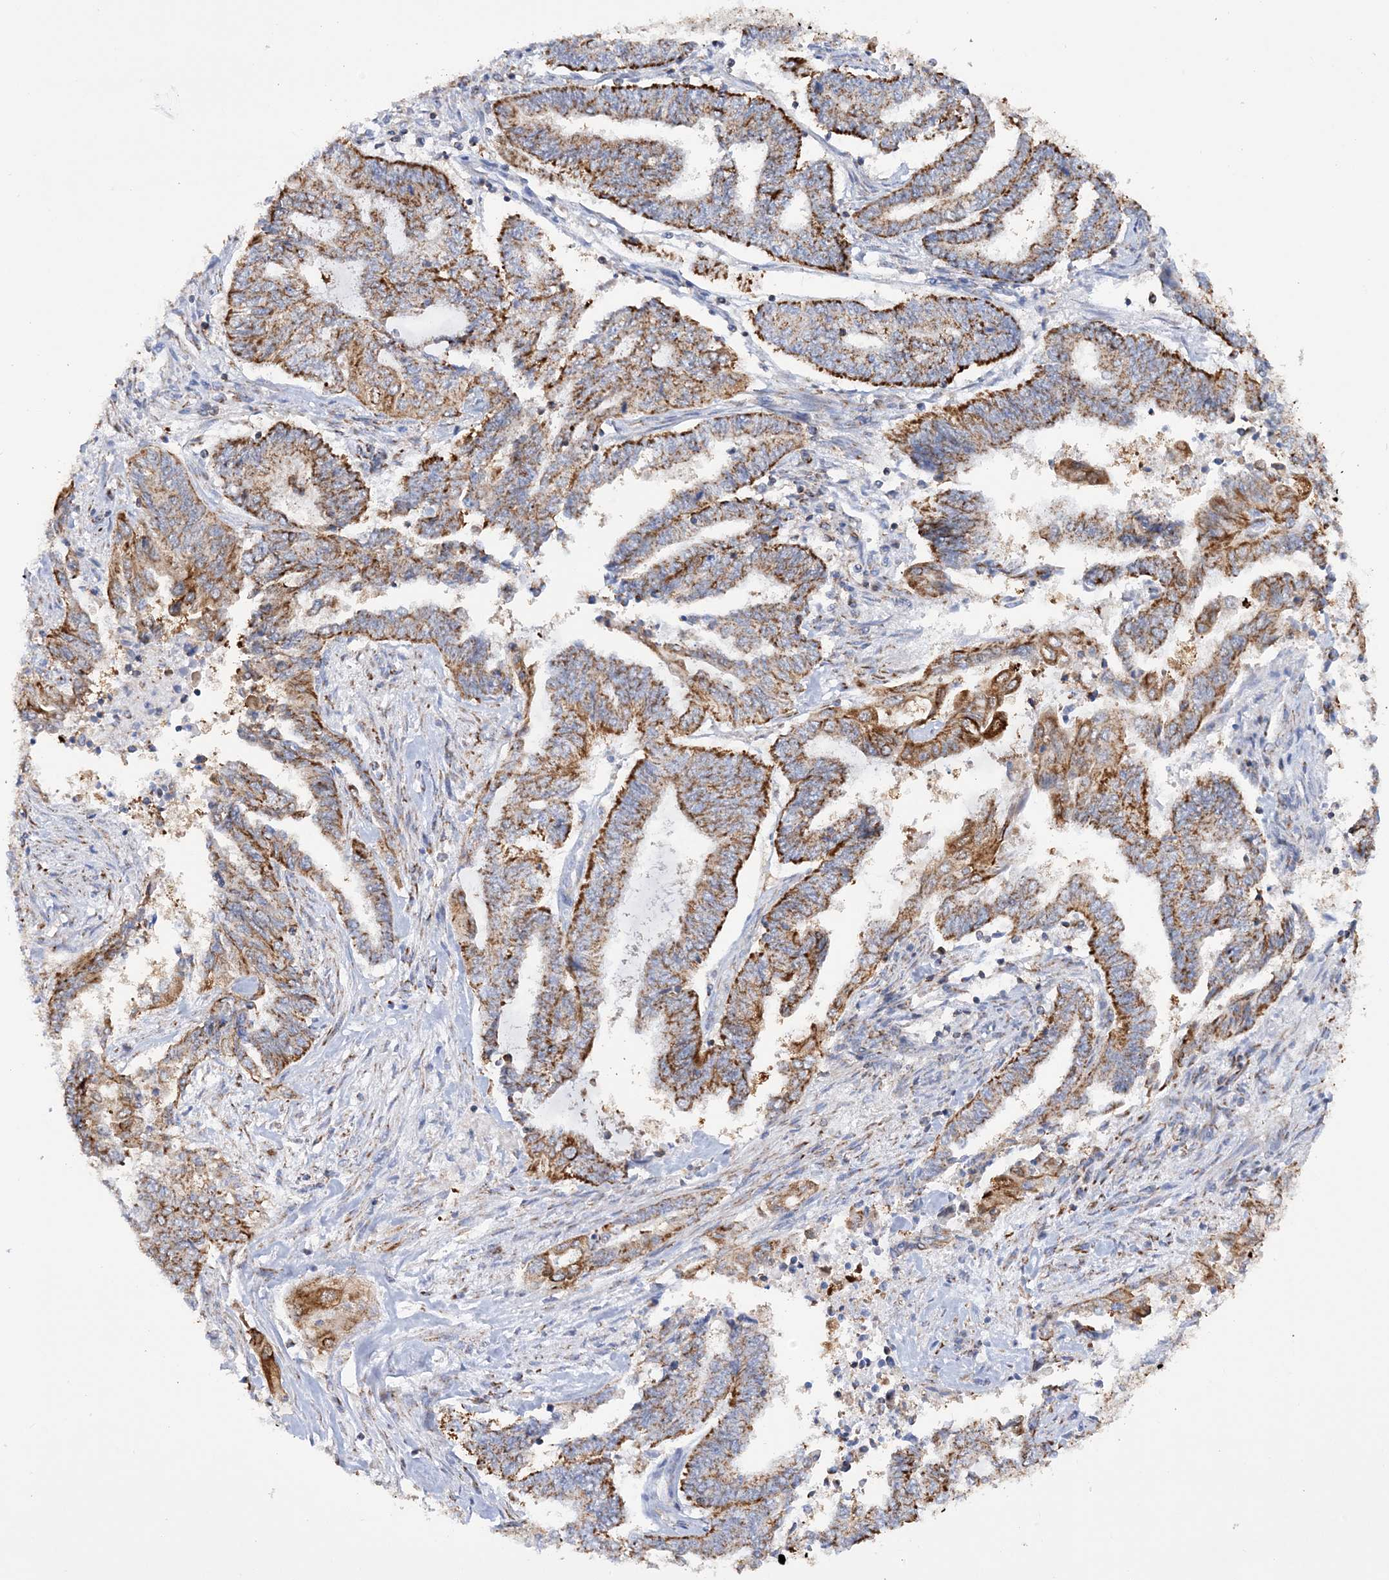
{"staining": {"intensity": "moderate", "quantity": ">75%", "location": "cytoplasmic/membranous"}, "tissue": "endometrial cancer", "cell_type": "Tumor cells", "image_type": "cancer", "snomed": [{"axis": "morphology", "description": "Adenocarcinoma, NOS"}, {"axis": "topography", "description": "Uterus"}, {"axis": "topography", "description": "Endometrium"}], "caption": "Immunohistochemistry (IHC) staining of endometrial adenocarcinoma, which shows medium levels of moderate cytoplasmic/membranous expression in approximately >75% of tumor cells indicating moderate cytoplasmic/membranous protein expression. The staining was performed using DAB (3,3'-diaminobenzidine) (brown) for protein detection and nuclei were counterstained in hematoxylin (blue).", "gene": "TTC32", "patient": {"sex": "female", "age": 70}}